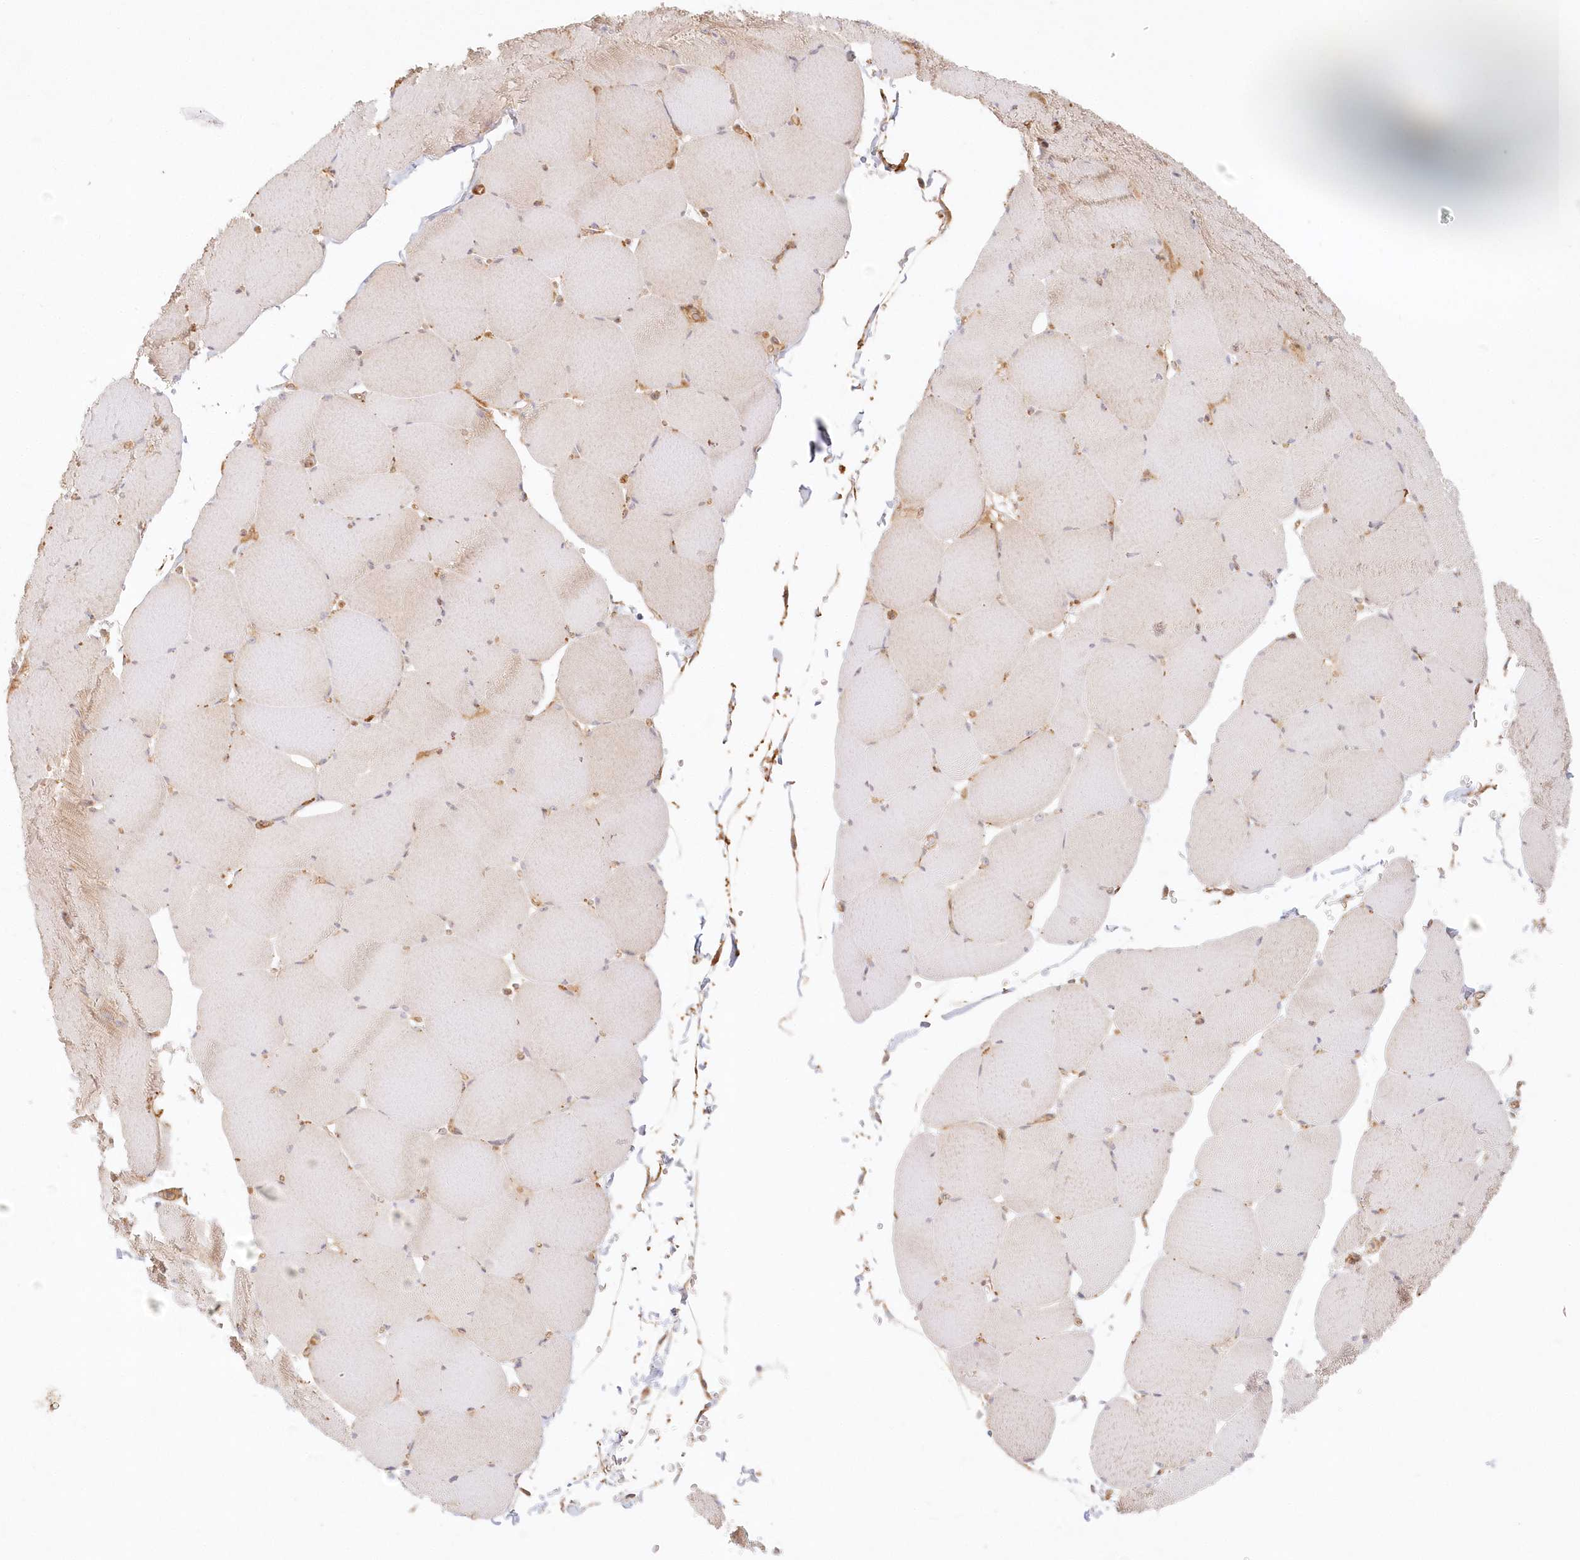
{"staining": {"intensity": "moderate", "quantity": "25%-75%", "location": "cytoplasmic/membranous"}, "tissue": "skeletal muscle", "cell_type": "Myocytes", "image_type": "normal", "snomed": [{"axis": "morphology", "description": "Normal tissue, NOS"}, {"axis": "topography", "description": "Skeletal muscle"}, {"axis": "topography", "description": "Head-Neck"}], "caption": "Skeletal muscle stained with DAB immunohistochemistry (IHC) demonstrates medium levels of moderate cytoplasmic/membranous expression in about 25%-75% of myocytes.", "gene": "KIAA0232", "patient": {"sex": "male", "age": 66}}